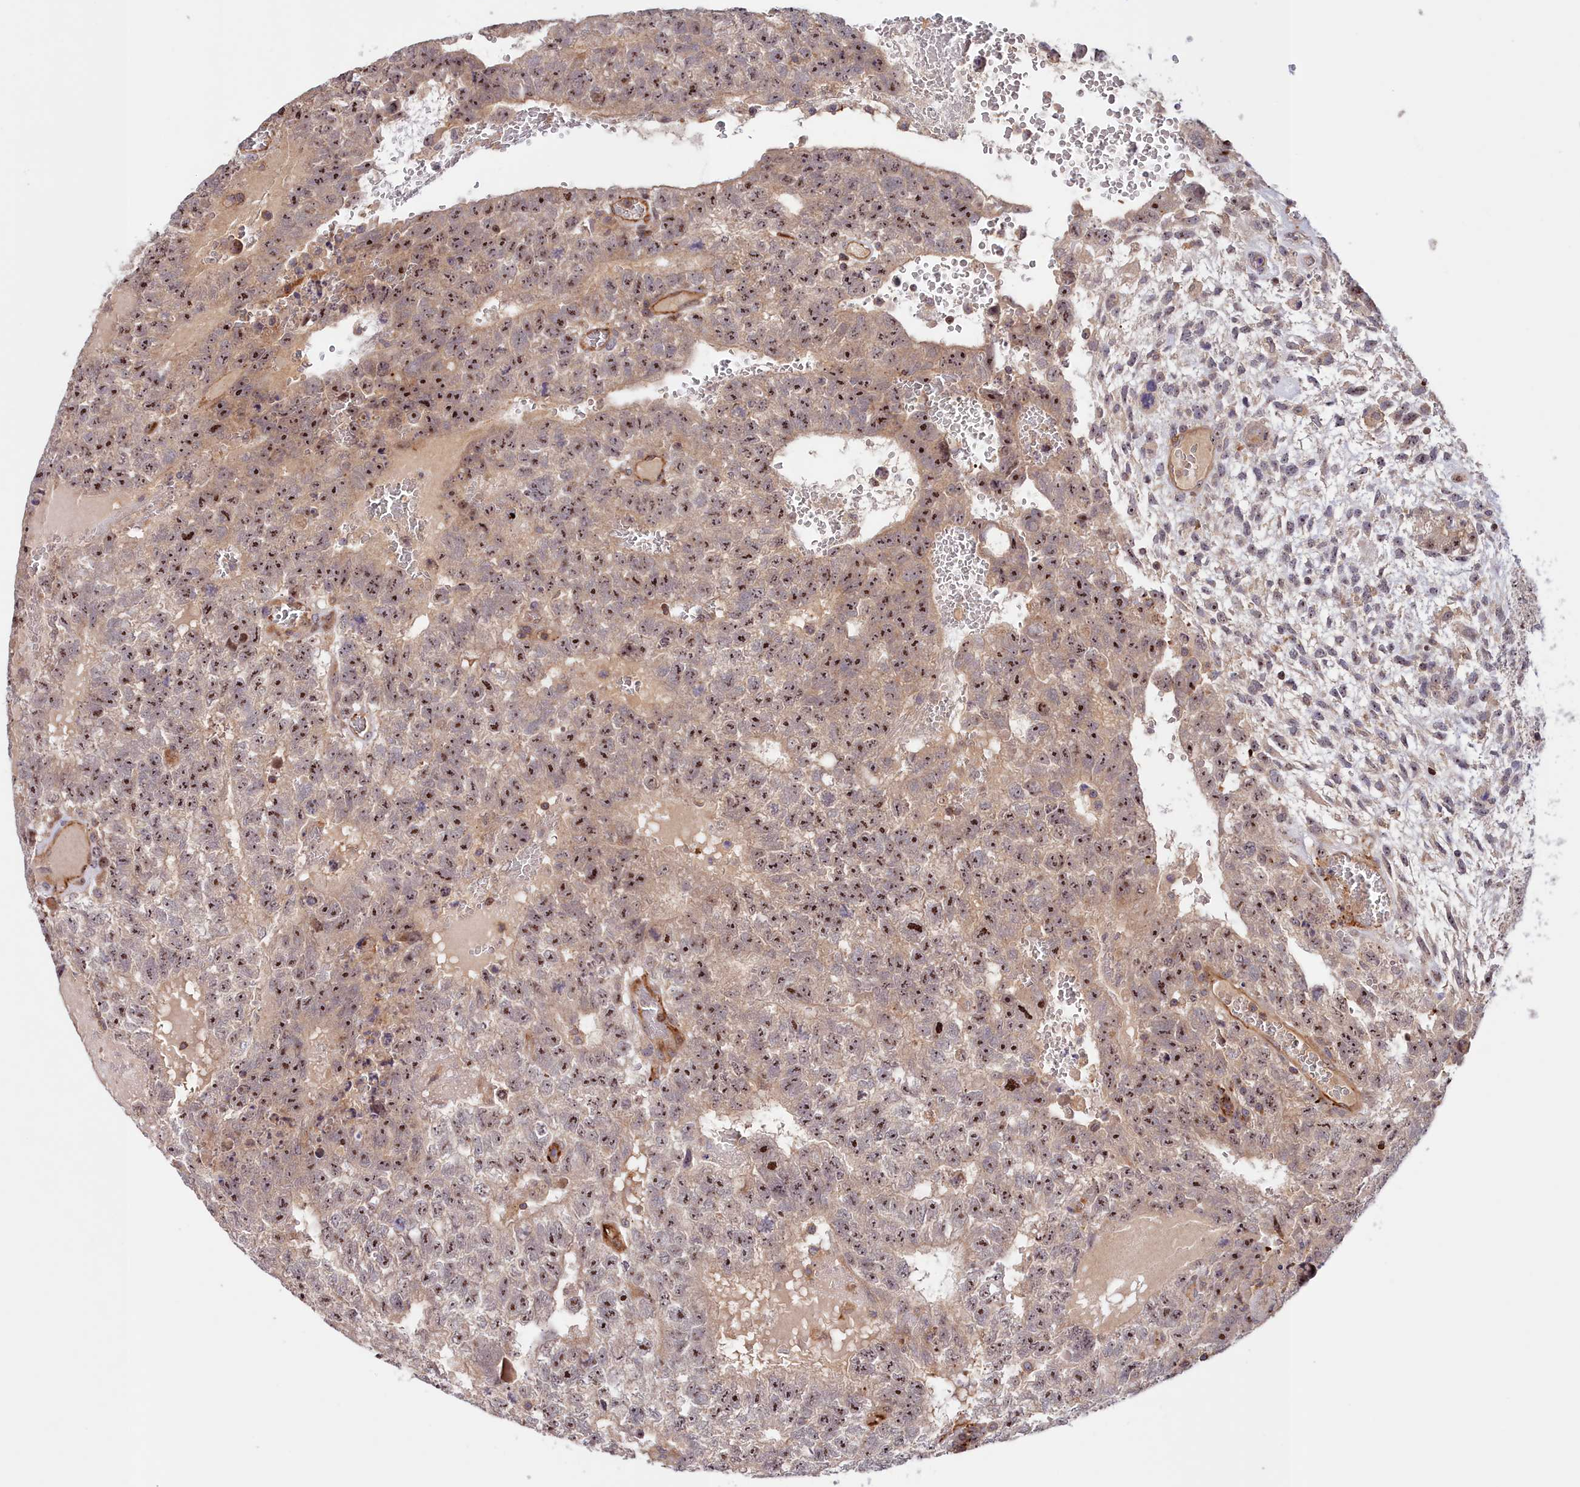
{"staining": {"intensity": "strong", "quantity": ">75%", "location": "cytoplasmic/membranous"}, "tissue": "testis cancer", "cell_type": "Tumor cells", "image_type": "cancer", "snomed": [{"axis": "morphology", "description": "Carcinoma, Embryonal, NOS"}, {"axis": "topography", "description": "Testis"}], "caption": "Testis cancer was stained to show a protein in brown. There is high levels of strong cytoplasmic/membranous expression in approximately >75% of tumor cells.", "gene": "NEURL4", "patient": {"sex": "male", "age": 26}}